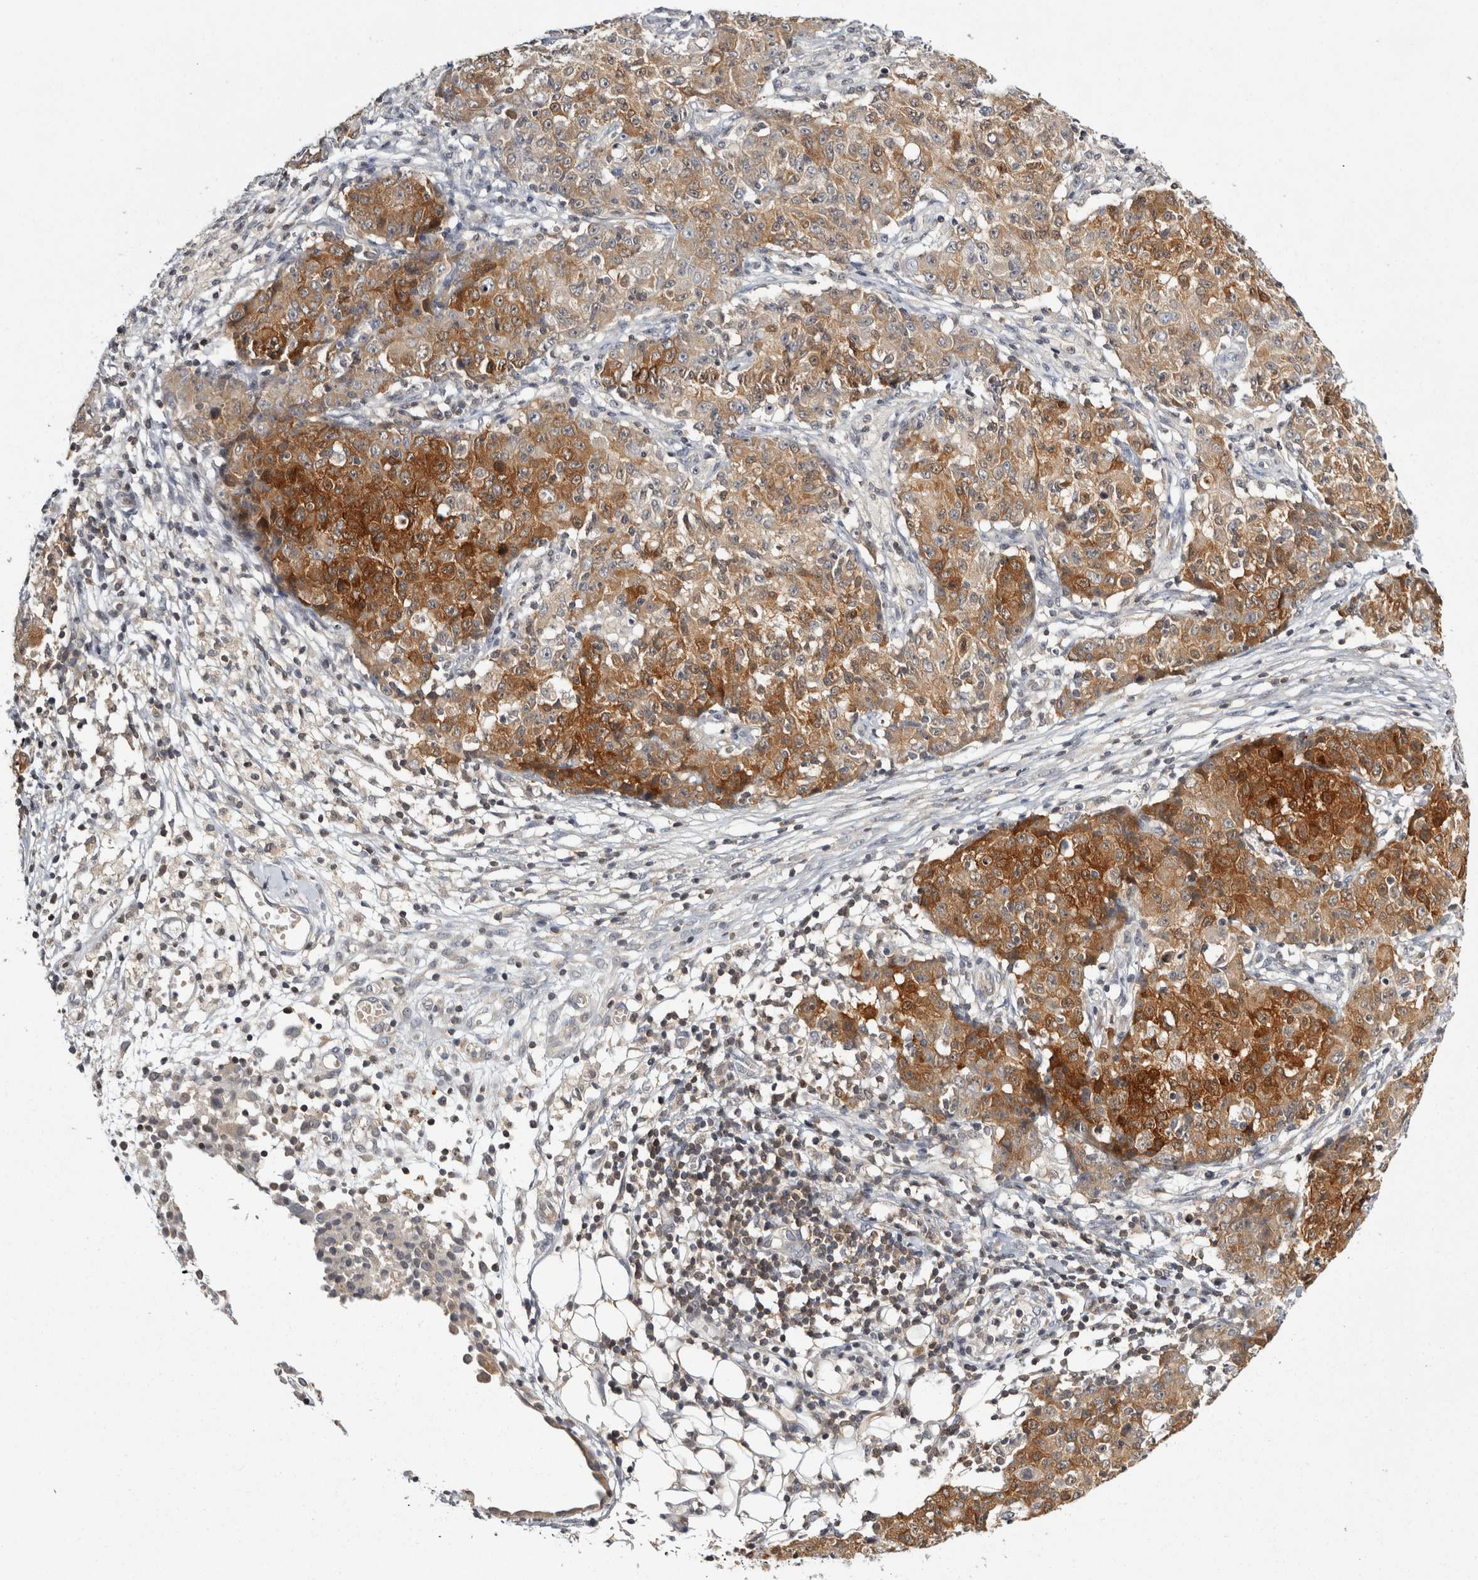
{"staining": {"intensity": "moderate", "quantity": ">75%", "location": "cytoplasmic/membranous,nuclear"}, "tissue": "ovarian cancer", "cell_type": "Tumor cells", "image_type": "cancer", "snomed": [{"axis": "morphology", "description": "Carcinoma, endometroid"}, {"axis": "topography", "description": "Ovary"}], "caption": "Immunohistochemical staining of ovarian cancer (endometroid carcinoma) demonstrates medium levels of moderate cytoplasmic/membranous and nuclear expression in about >75% of tumor cells.", "gene": "ACAT2", "patient": {"sex": "female", "age": 42}}